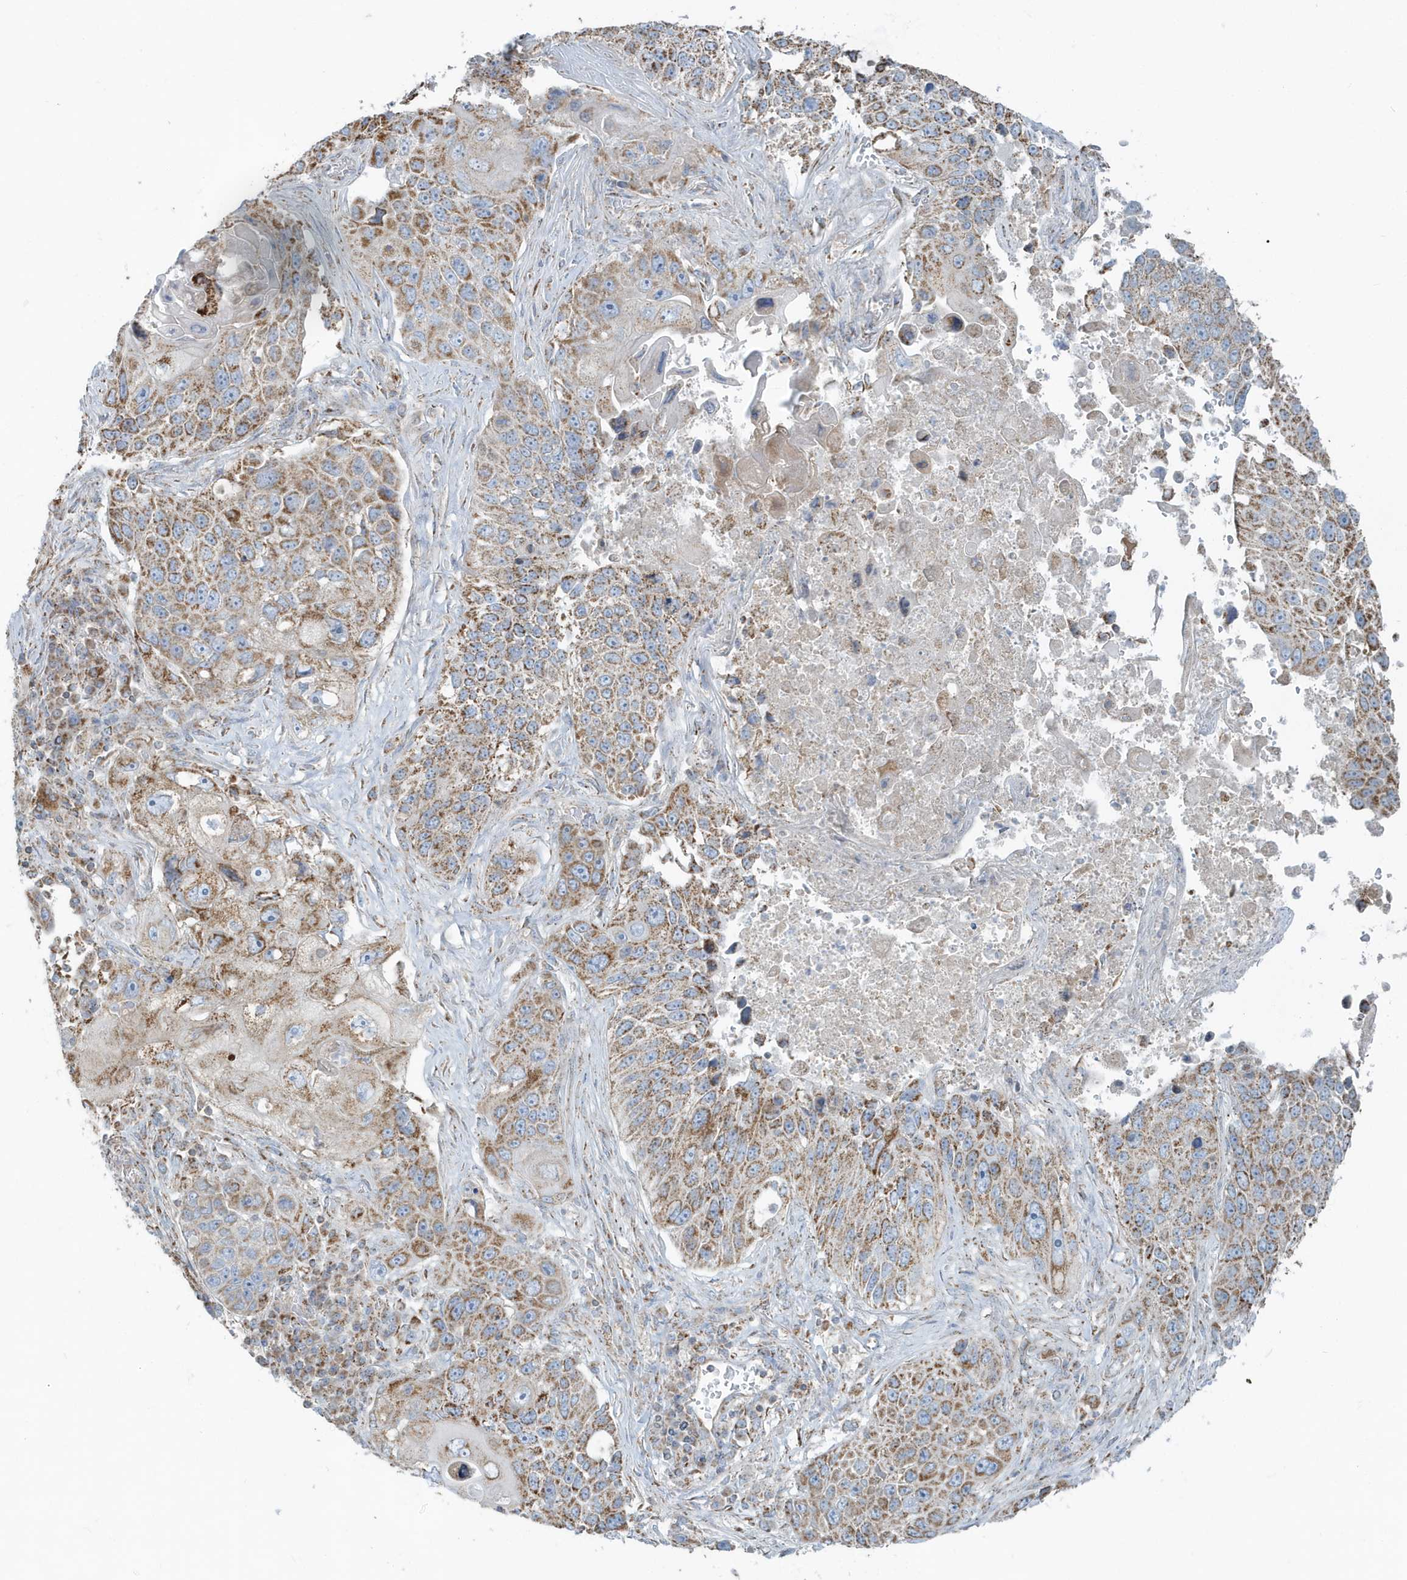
{"staining": {"intensity": "moderate", "quantity": ">75%", "location": "cytoplasmic/membranous"}, "tissue": "lung cancer", "cell_type": "Tumor cells", "image_type": "cancer", "snomed": [{"axis": "morphology", "description": "Squamous cell carcinoma, NOS"}, {"axis": "topography", "description": "Lung"}], "caption": "DAB (3,3'-diaminobenzidine) immunohistochemical staining of lung cancer shows moderate cytoplasmic/membranous protein positivity in approximately >75% of tumor cells.", "gene": "RAB11FIP3", "patient": {"sex": "male", "age": 61}}